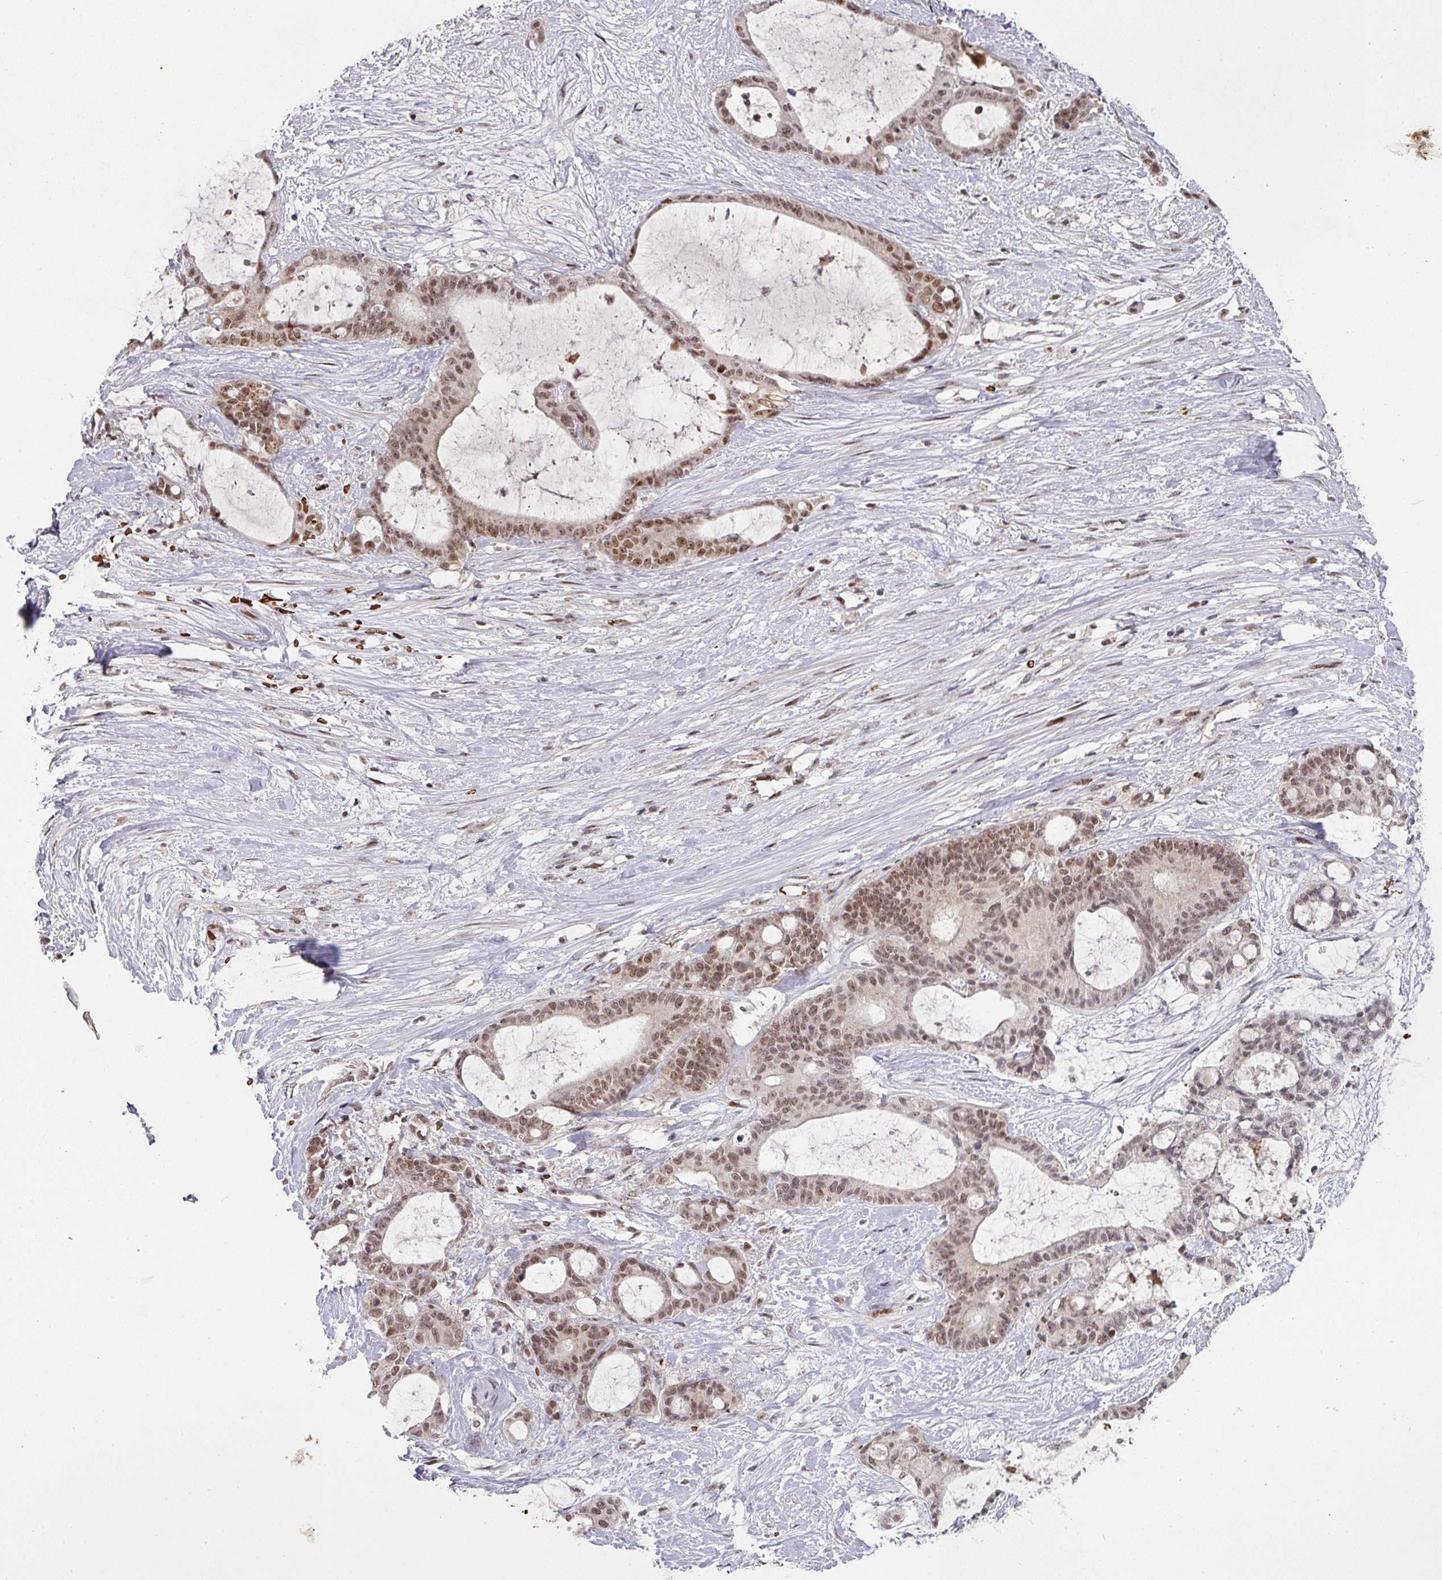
{"staining": {"intensity": "moderate", "quantity": ">75%", "location": "nuclear"}, "tissue": "liver cancer", "cell_type": "Tumor cells", "image_type": "cancer", "snomed": [{"axis": "morphology", "description": "Normal tissue, NOS"}, {"axis": "morphology", "description": "Cholangiocarcinoma"}, {"axis": "topography", "description": "Liver"}, {"axis": "topography", "description": "Peripheral nerve tissue"}], "caption": "Liver cancer stained with a protein marker demonstrates moderate staining in tumor cells.", "gene": "NEIL1", "patient": {"sex": "female", "age": 73}}